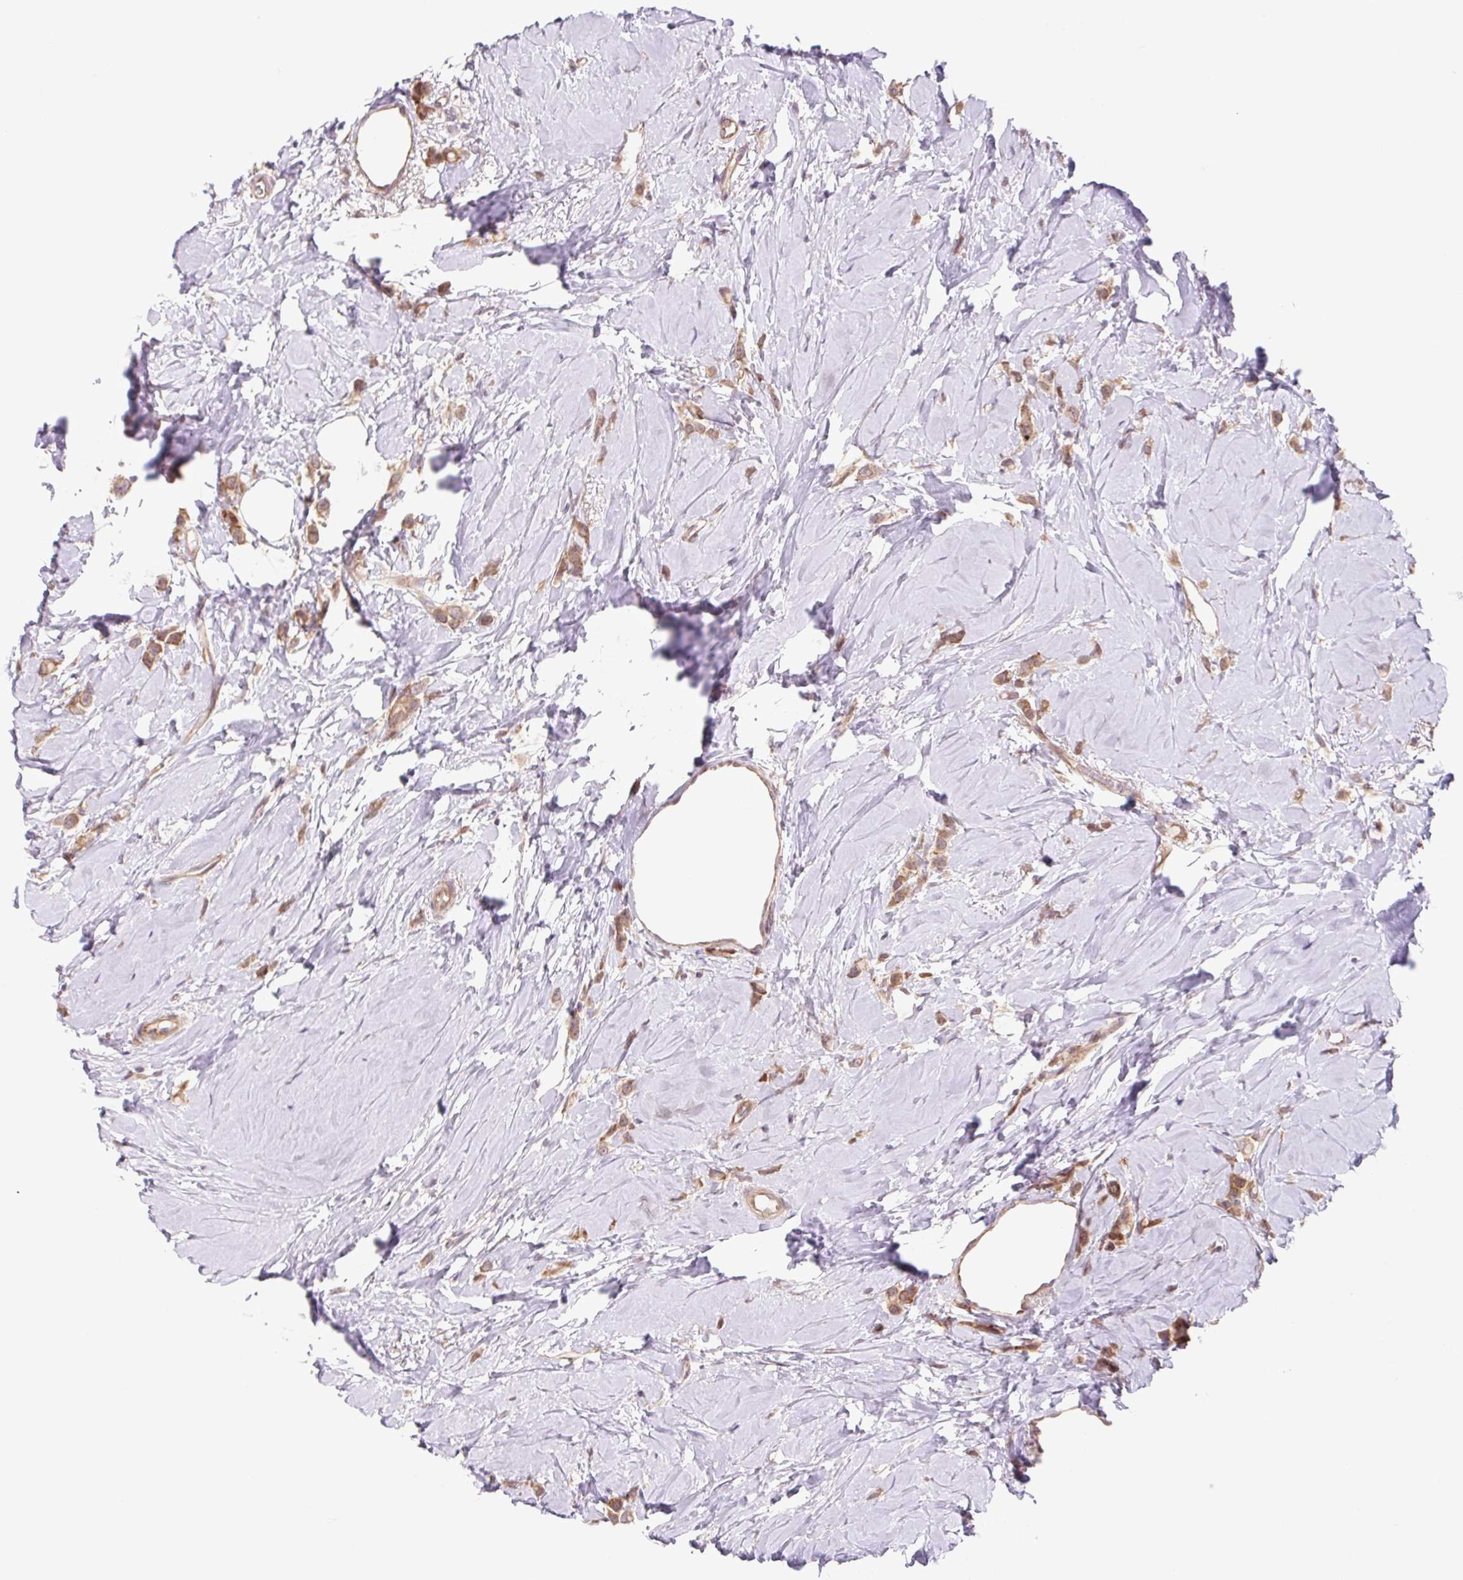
{"staining": {"intensity": "moderate", "quantity": ">75%", "location": "cytoplasmic/membranous,nuclear"}, "tissue": "breast cancer", "cell_type": "Tumor cells", "image_type": "cancer", "snomed": [{"axis": "morphology", "description": "Lobular carcinoma"}, {"axis": "topography", "description": "Breast"}], "caption": "This is an image of IHC staining of breast lobular carcinoma, which shows moderate staining in the cytoplasmic/membranous and nuclear of tumor cells.", "gene": "HFE", "patient": {"sex": "female", "age": 66}}